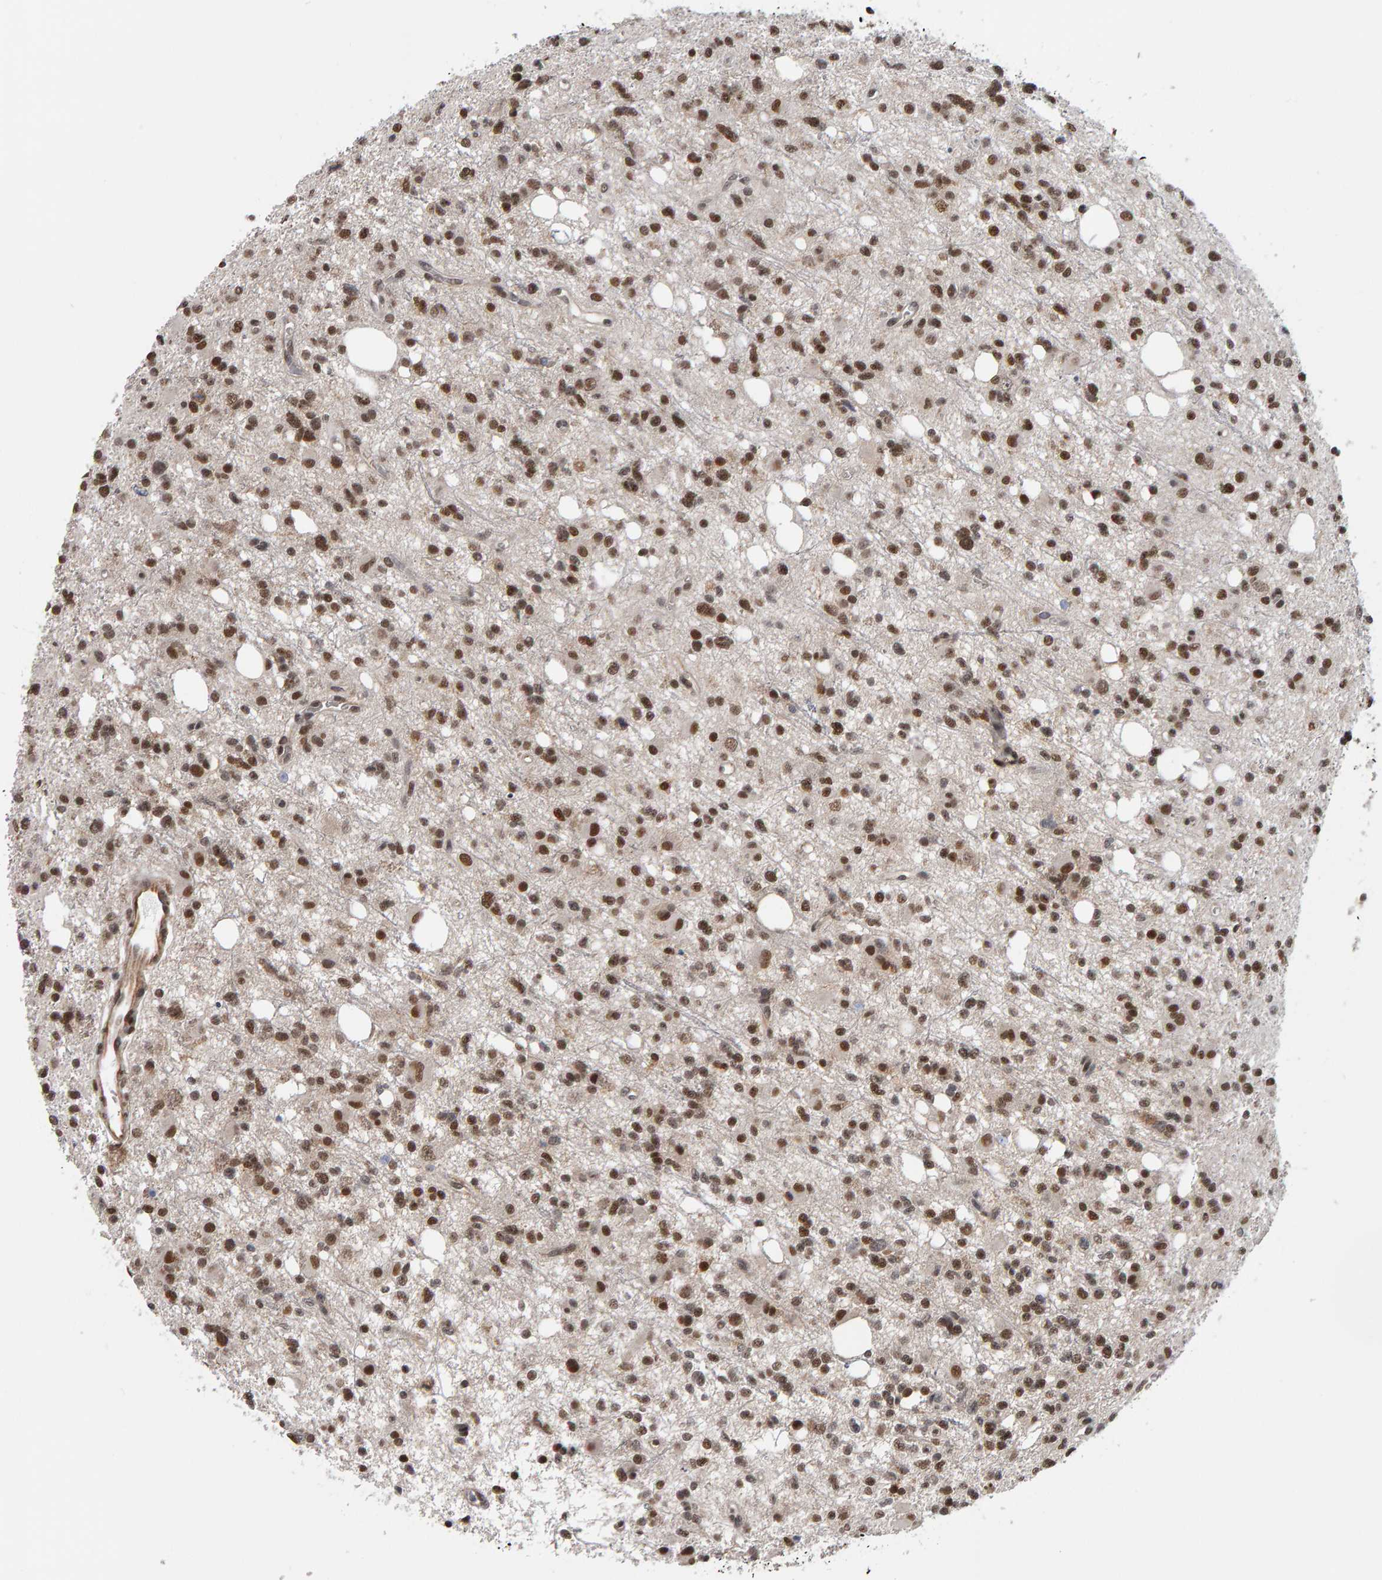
{"staining": {"intensity": "moderate", "quantity": ">75%", "location": "nuclear"}, "tissue": "glioma", "cell_type": "Tumor cells", "image_type": "cancer", "snomed": [{"axis": "morphology", "description": "Glioma, malignant, High grade"}, {"axis": "topography", "description": "Brain"}], "caption": "Protein staining of malignant high-grade glioma tissue shows moderate nuclear expression in approximately >75% of tumor cells.", "gene": "ATF7IP", "patient": {"sex": "female", "age": 62}}